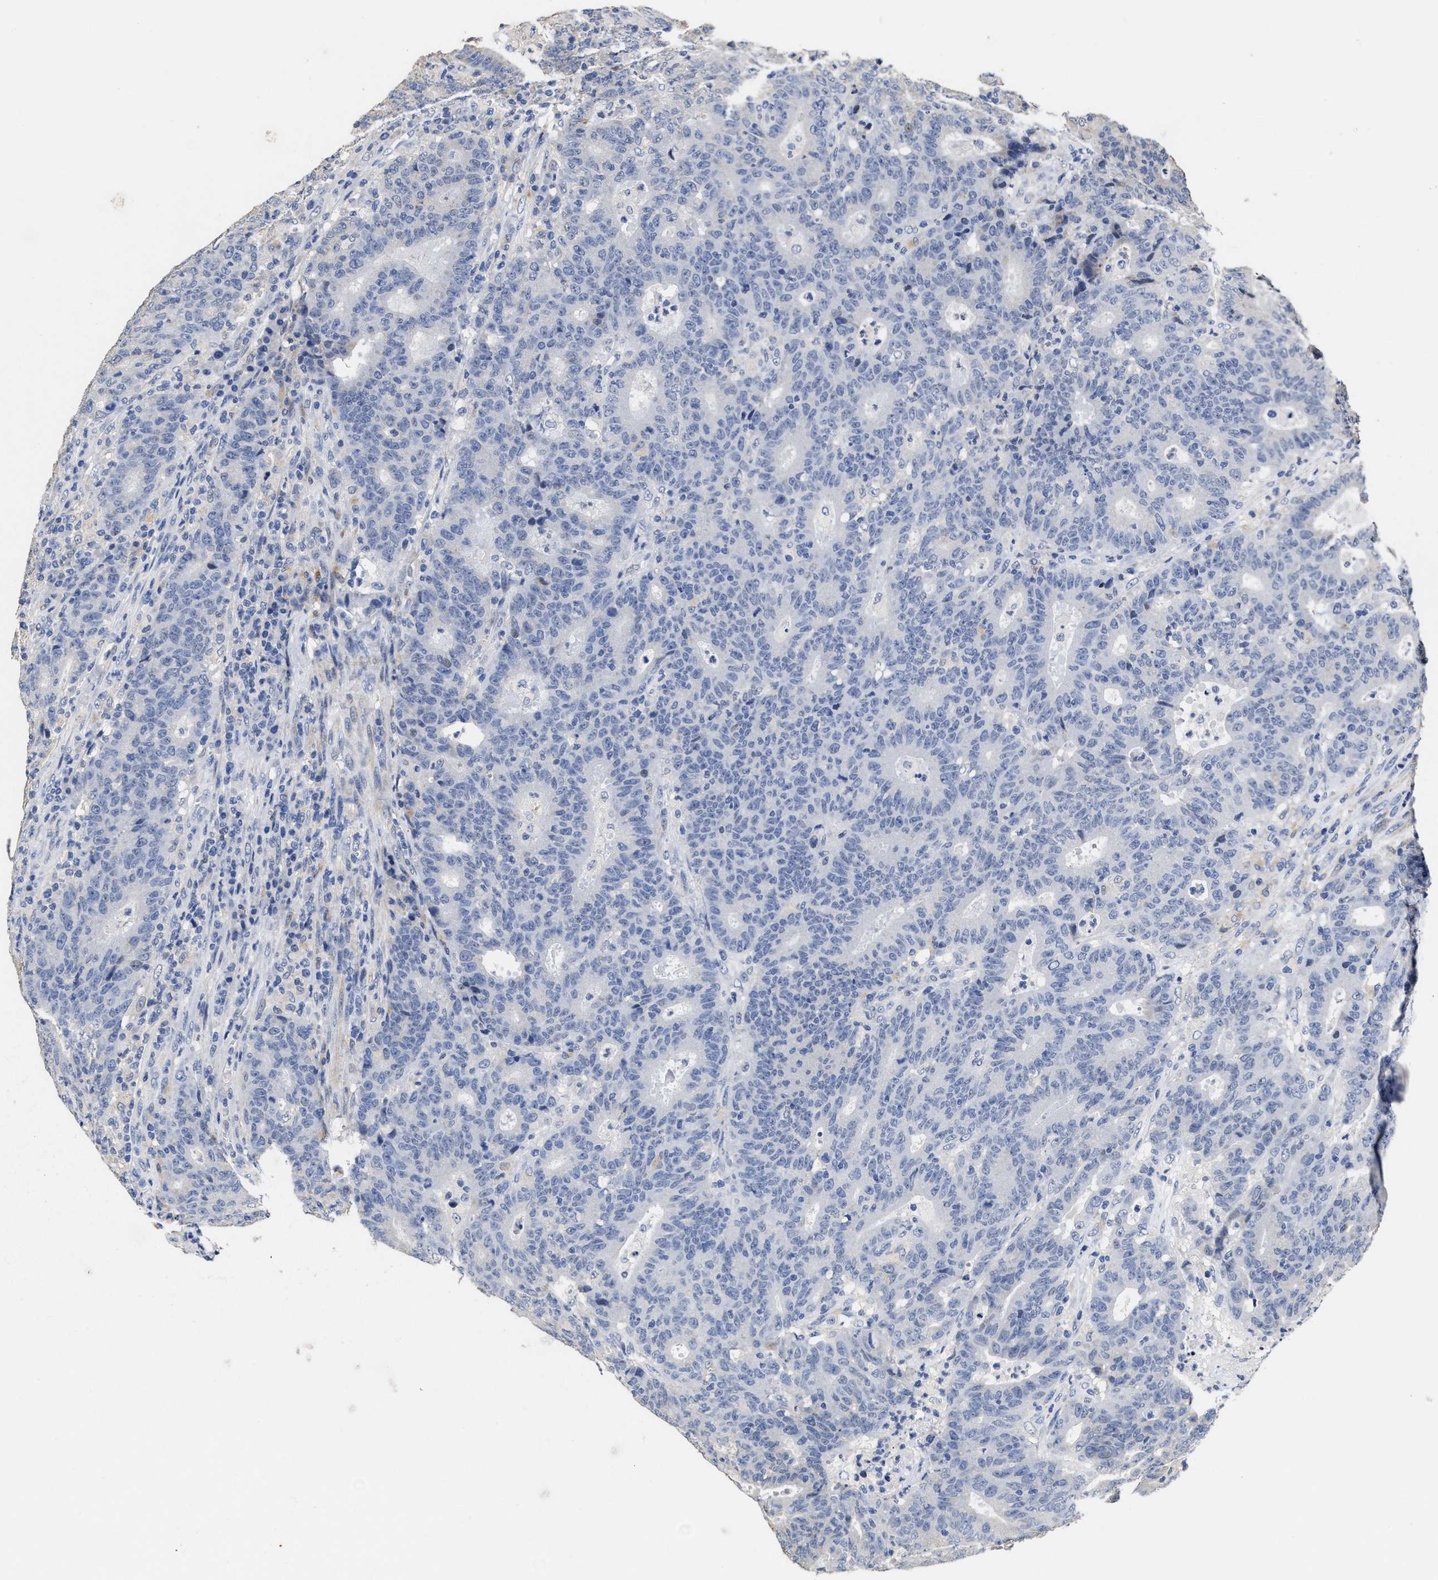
{"staining": {"intensity": "negative", "quantity": "none", "location": "none"}, "tissue": "colorectal cancer", "cell_type": "Tumor cells", "image_type": "cancer", "snomed": [{"axis": "morphology", "description": "Adenocarcinoma, NOS"}, {"axis": "topography", "description": "Colon"}], "caption": "DAB immunohistochemical staining of adenocarcinoma (colorectal) reveals no significant staining in tumor cells.", "gene": "ZFAT", "patient": {"sex": "female", "age": 75}}